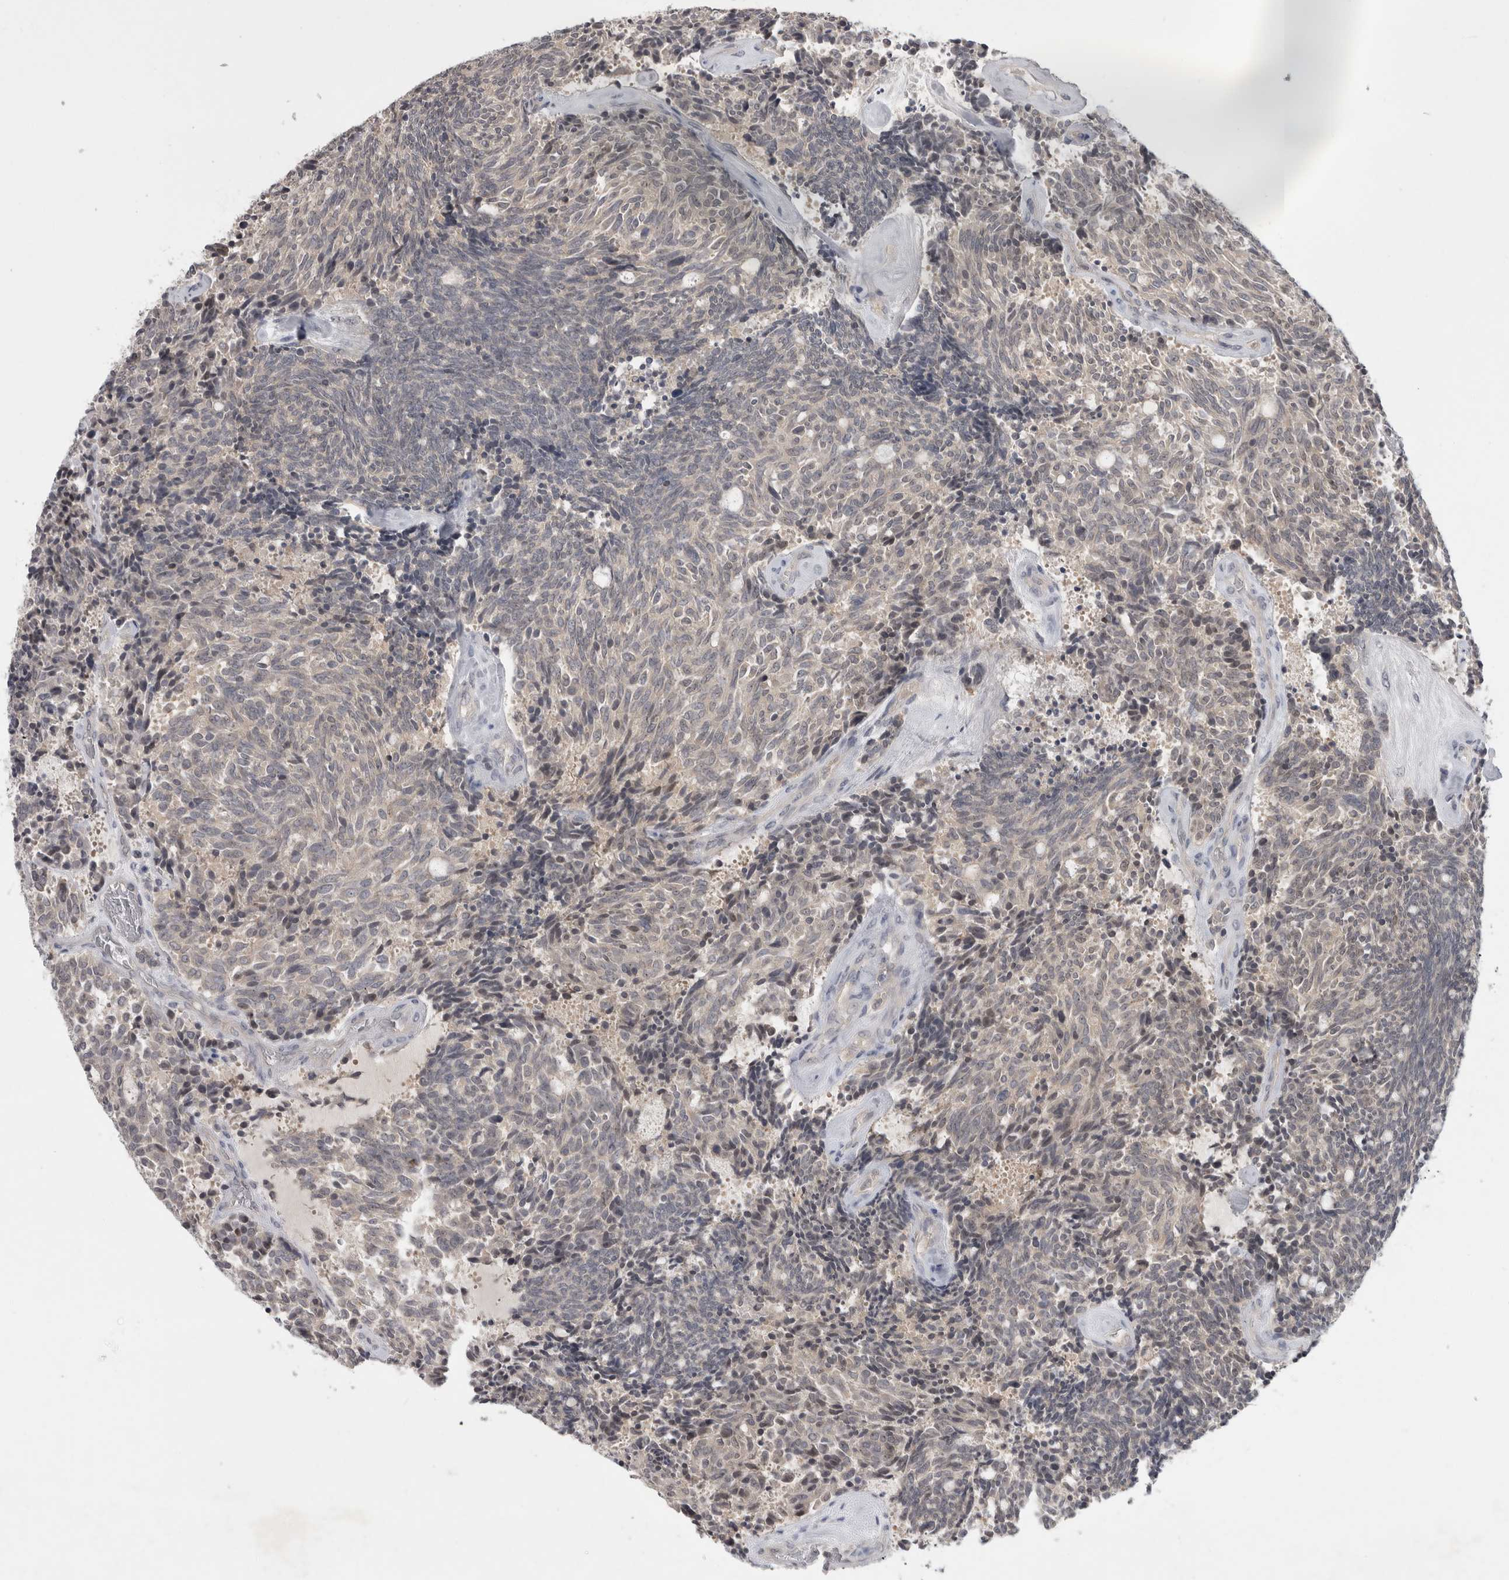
{"staining": {"intensity": "negative", "quantity": "none", "location": "none"}, "tissue": "carcinoid", "cell_type": "Tumor cells", "image_type": "cancer", "snomed": [{"axis": "morphology", "description": "Carcinoid, malignant, NOS"}, {"axis": "topography", "description": "Pancreas"}], "caption": "A high-resolution micrograph shows immunohistochemistry staining of carcinoid, which displays no significant expression in tumor cells.", "gene": "RBM28", "patient": {"sex": "female", "age": 54}}